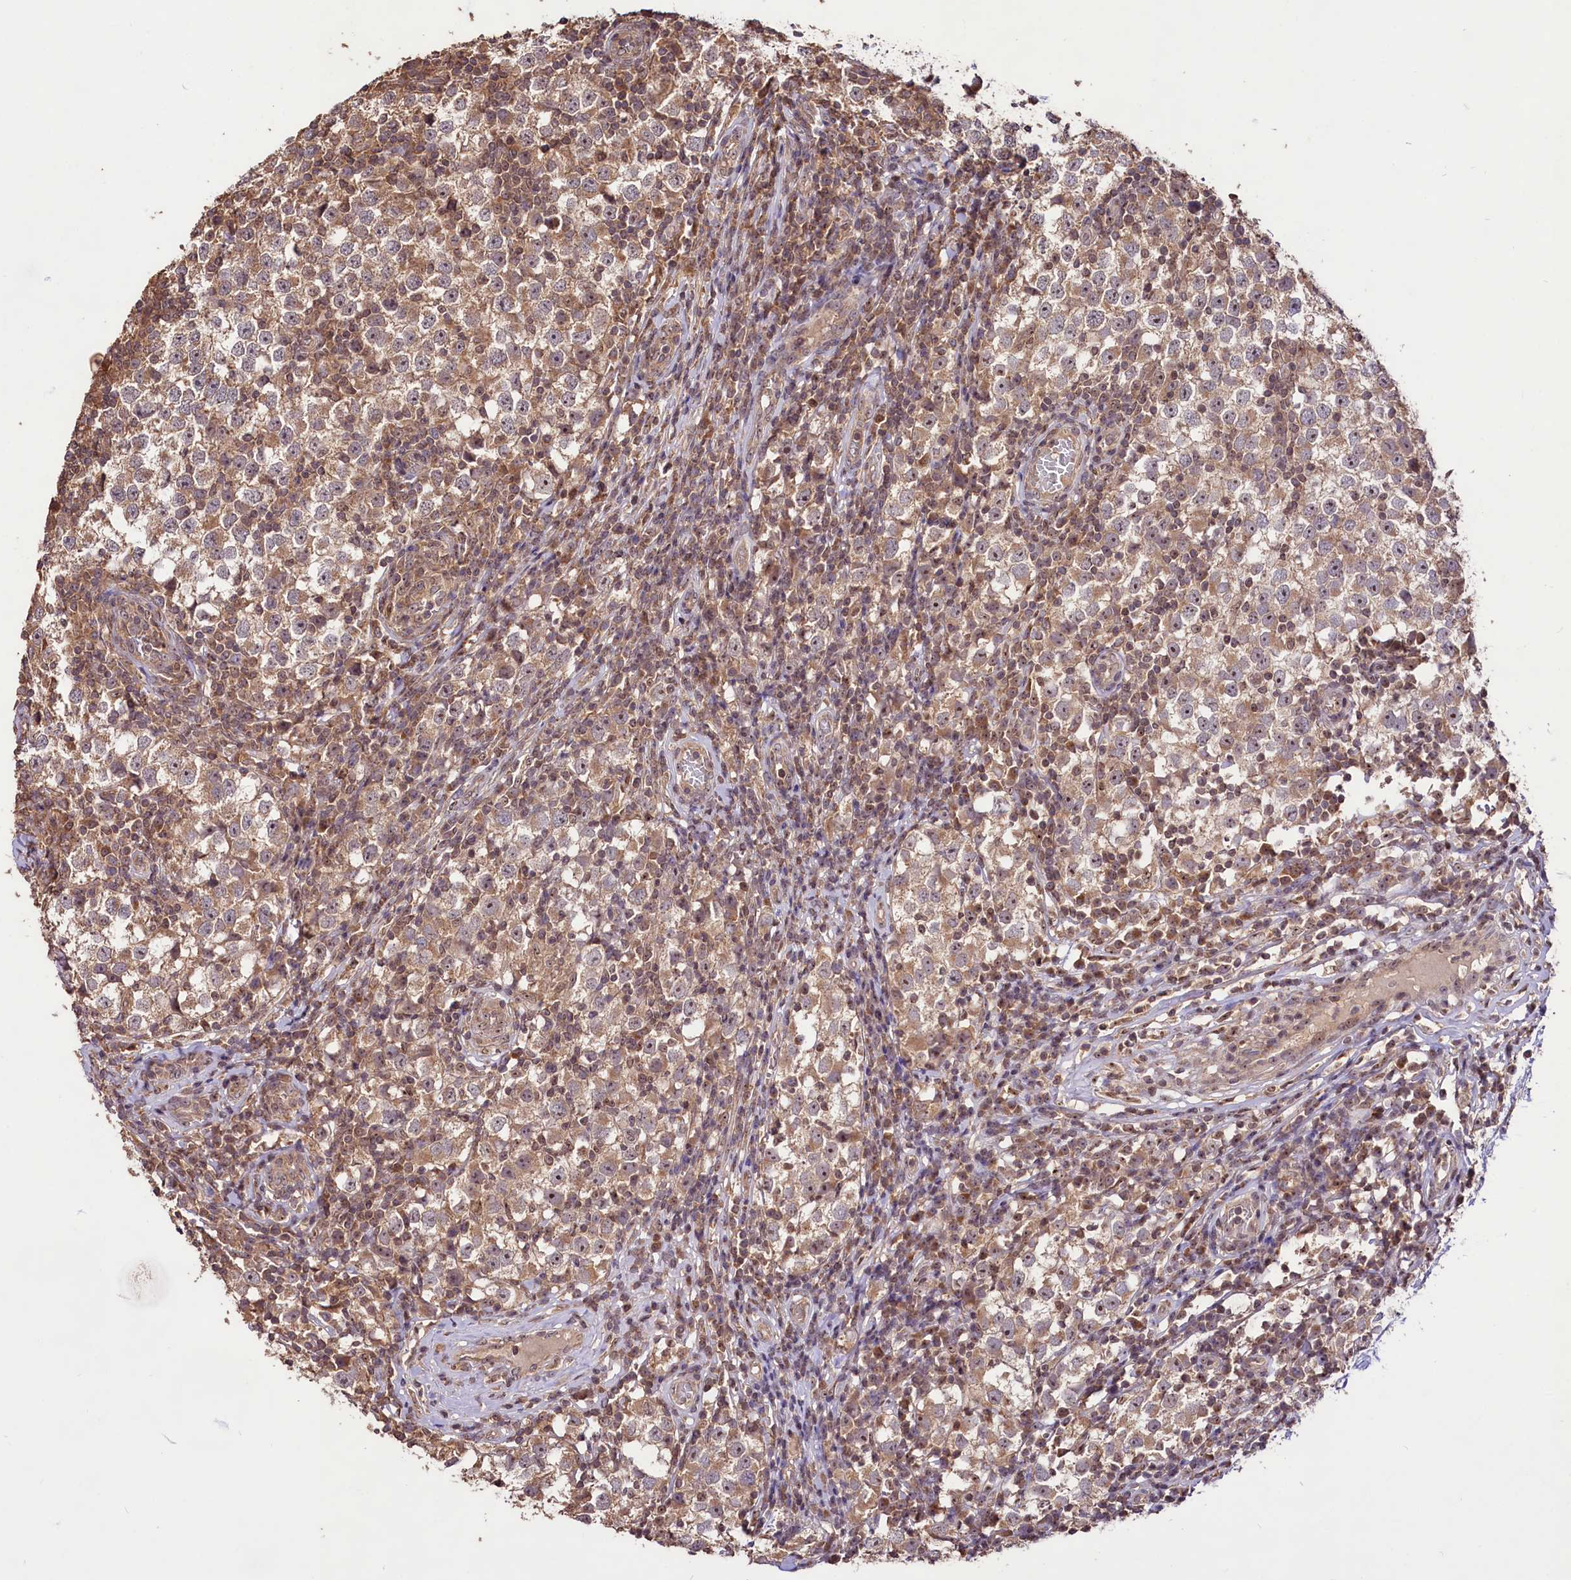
{"staining": {"intensity": "moderate", "quantity": ">75%", "location": "cytoplasmic/membranous,nuclear"}, "tissue": "testis cancer", "cell_type": "Tumor cells", "image_type": "cancer", "snomed": [{"axis": "morphology", "description": "Seminoma, NOS"}, {"axis": "topography", "description": "Testis"}], "caption": "Immunohistochemistry micrograph of neoplastic tissue: human testis cancer (seminoma) stained using immunohistochemistry (IHC) reveals medium levels of moderate protein expression localized specifically in the cytoplasmic/membranous and nuclear of tumor cells, appearing as a cytoplasmic/membranous and nuclear brown color.", "gene": "RRP8", "patient": {"sex": "male", "age": 65}}